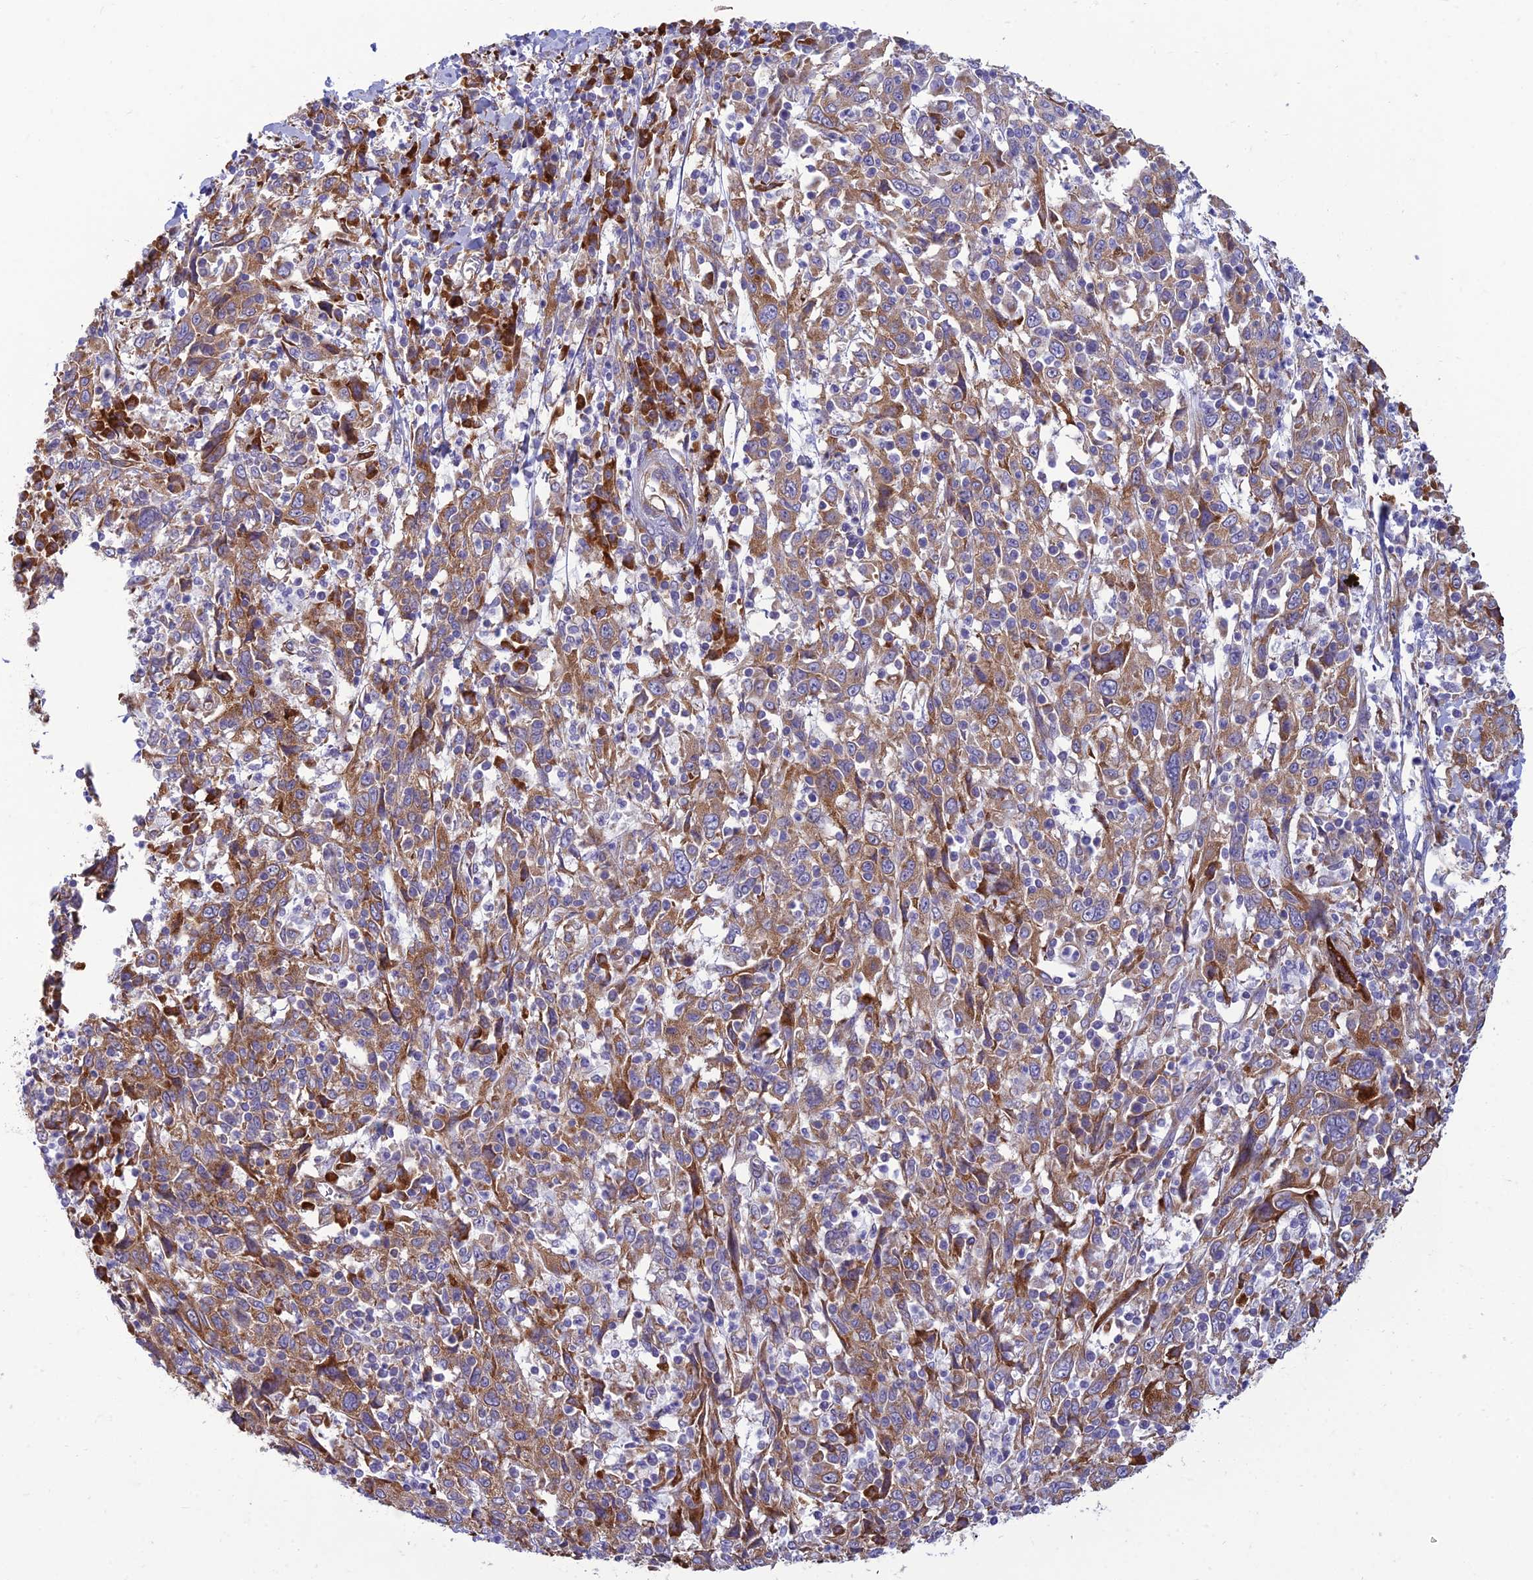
{"staining": {"intensity": "moderate", "quantity": ">75%", "location": "cytoplasmic/membranous"}, "tissue": "cervical cancer", "cell_type": "Tumor cells", "image_type": "cancer", "snomed": [{"axis": "morphology", "description": "Squamous cell carcinoma, NOS"}, {"axis": "topography", "description": "Cervix"}], "caption": "Cervical squamous cell carcinoma stained with a protein marker displays moderate staining in tumor cells.", "gene": "RPL17-C18orf32", "patient": {"sex": "female", "age": 46}}